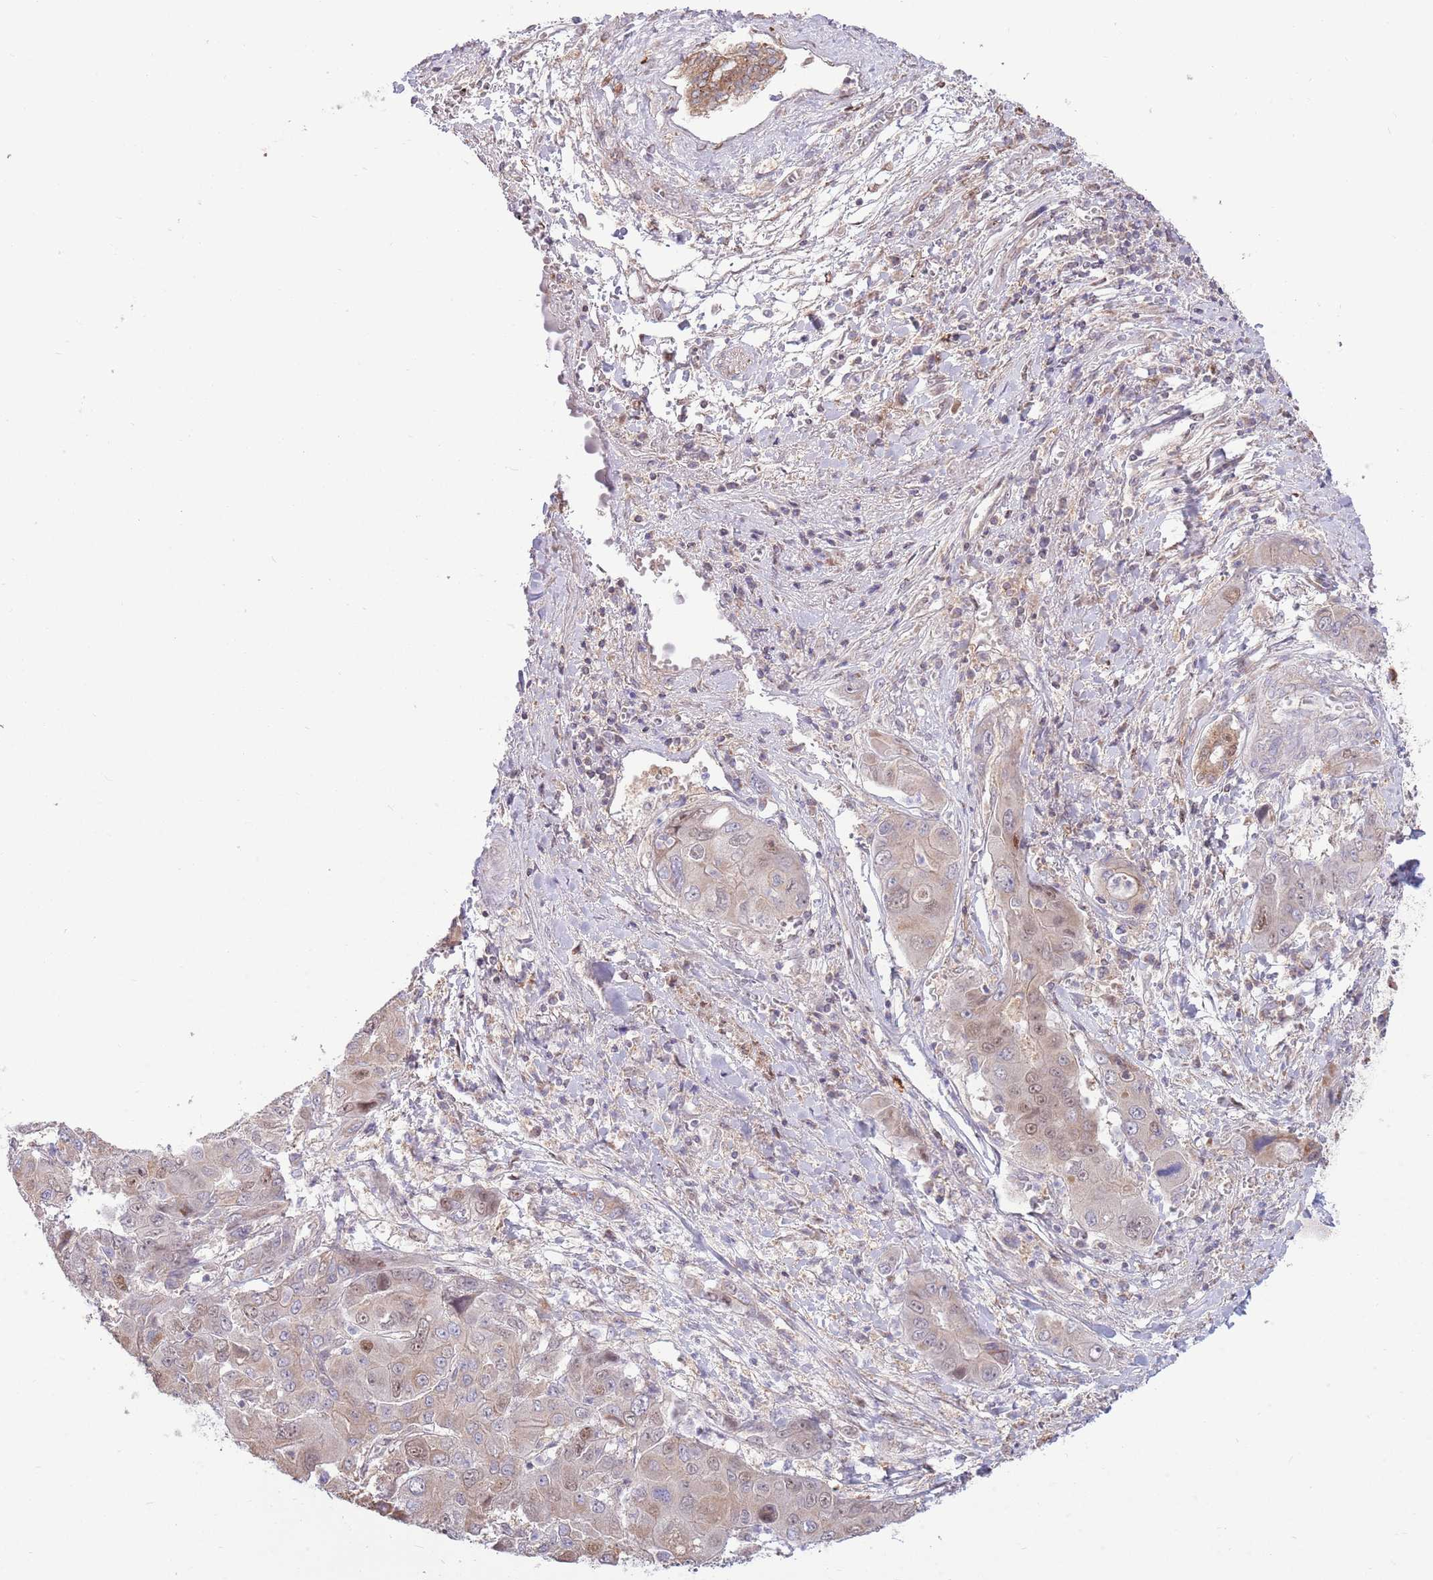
{"staining": {"intensity": "moderate", "quantity": "<25%", "location": "cytoplasmic/membranous,nuclear"}, "tissue": "liver cancer", "cell_type": "Tumor cells", "image_type": "cancer", "snomed": [{"axis": "morphology", "description": "Cholangiocarcinoma"}, {"axis": "topography", "description": "Liver"}], "caption": "Liver cancer (cholangiocarcinoma) was stained to show a protein in brown. There is low levels of moderate cytoplasmic/membranous and nuclear staining in about <25% of tumor cells.", "gene": "ARL2BP", "patient": {"sex": "male", "age": 67}}